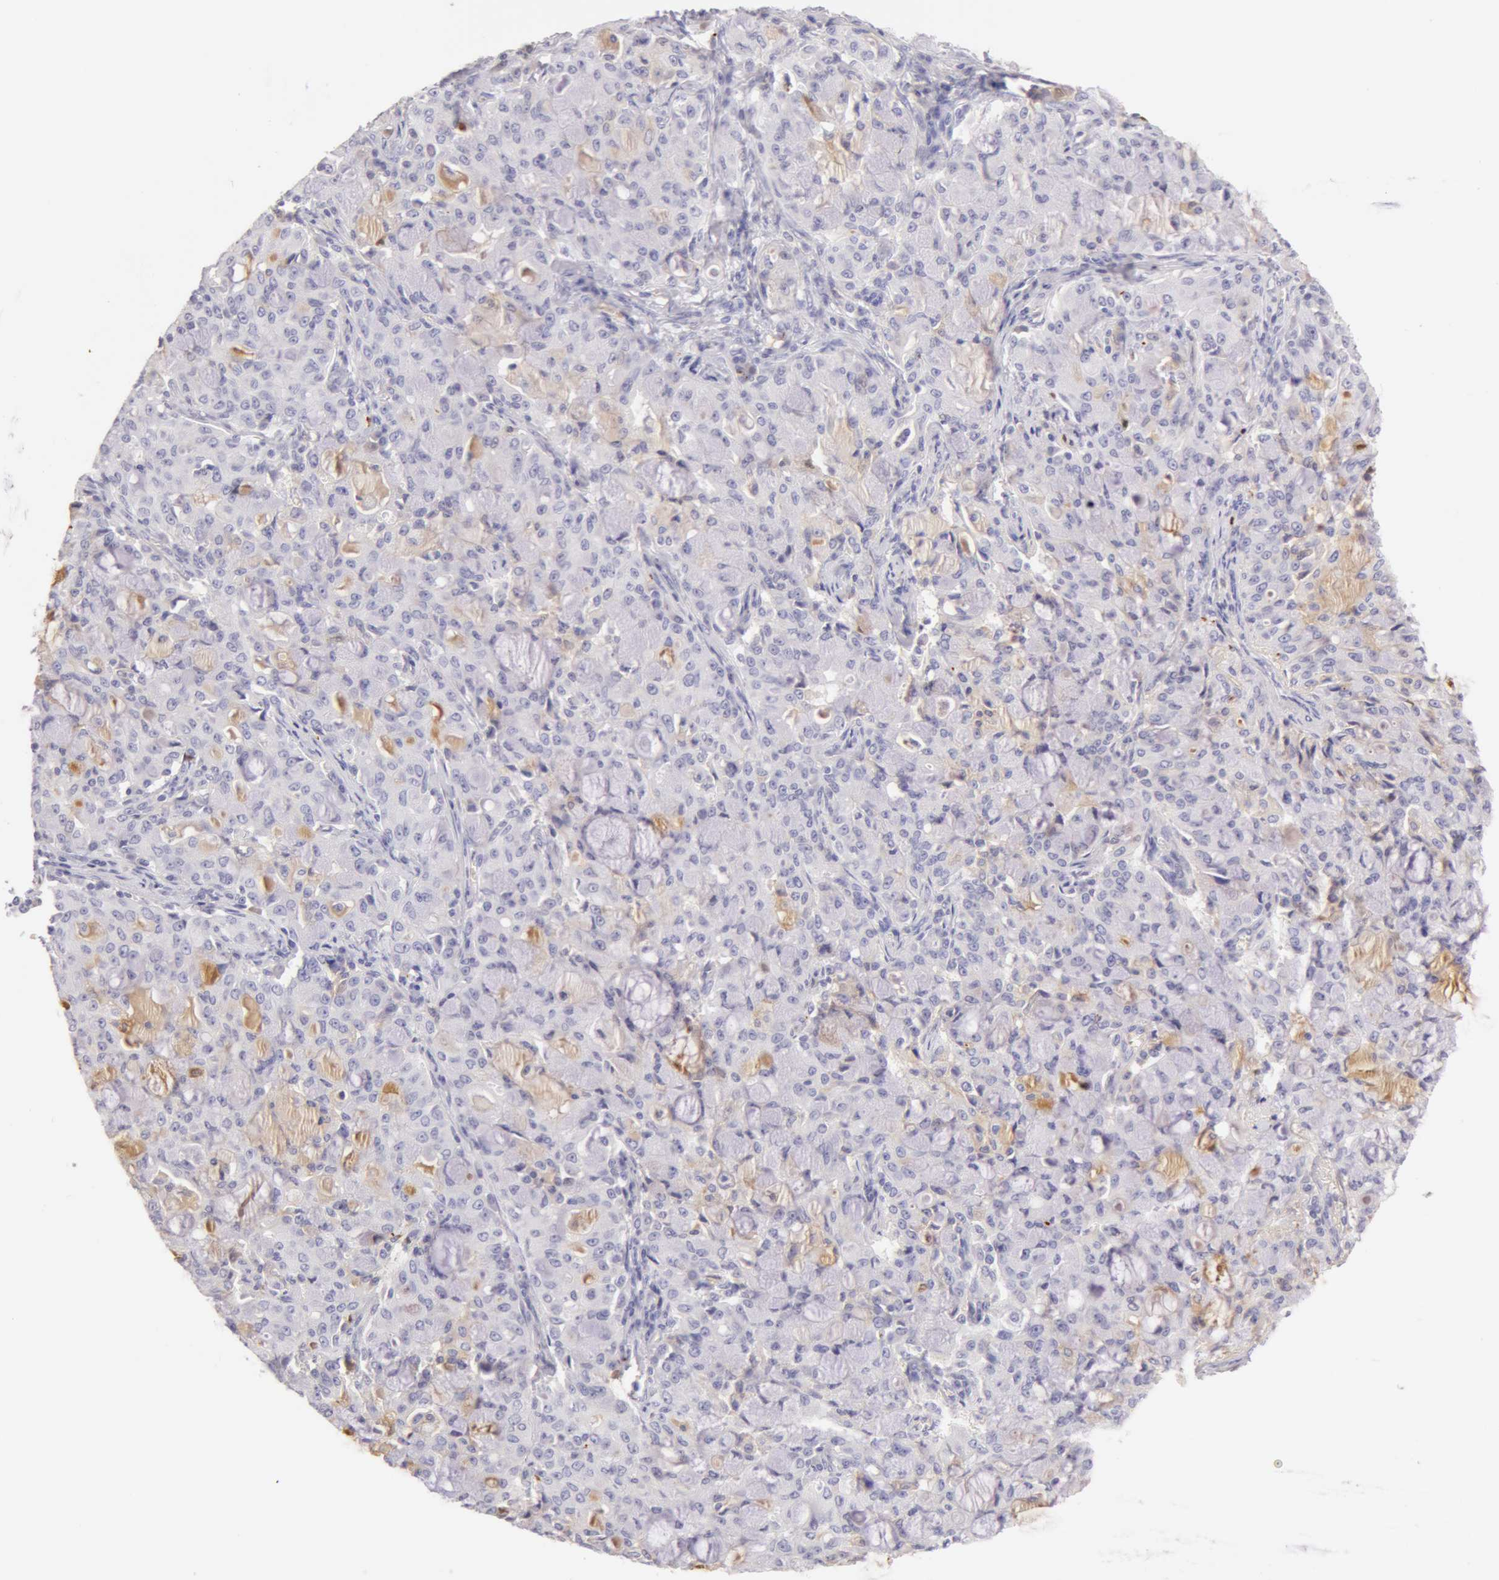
{"staining": {"intensity": "negative", "quantity": "none", "location": "none"}, "tissue": "lung cancer", "cell_type": "Tumor cells", "image_type": "cancer", "snomed": [{"axis": "morphology", "description": "Adenocarcinoma, NOS"}, {"axis": "topography", "description": "Lung"}], "caption": "A histopathology image of lung adenocarcinoma stained for a protein displays no brown staining in tumor cells. (Stains: DAB (3,3'-diaminobenzidine) IHC with hematoxylin counter stain, Microscopy: brightfield microscopy at high magnification).", "gene": "AHSG", "patient": {"sex": "female", "age": 44}}